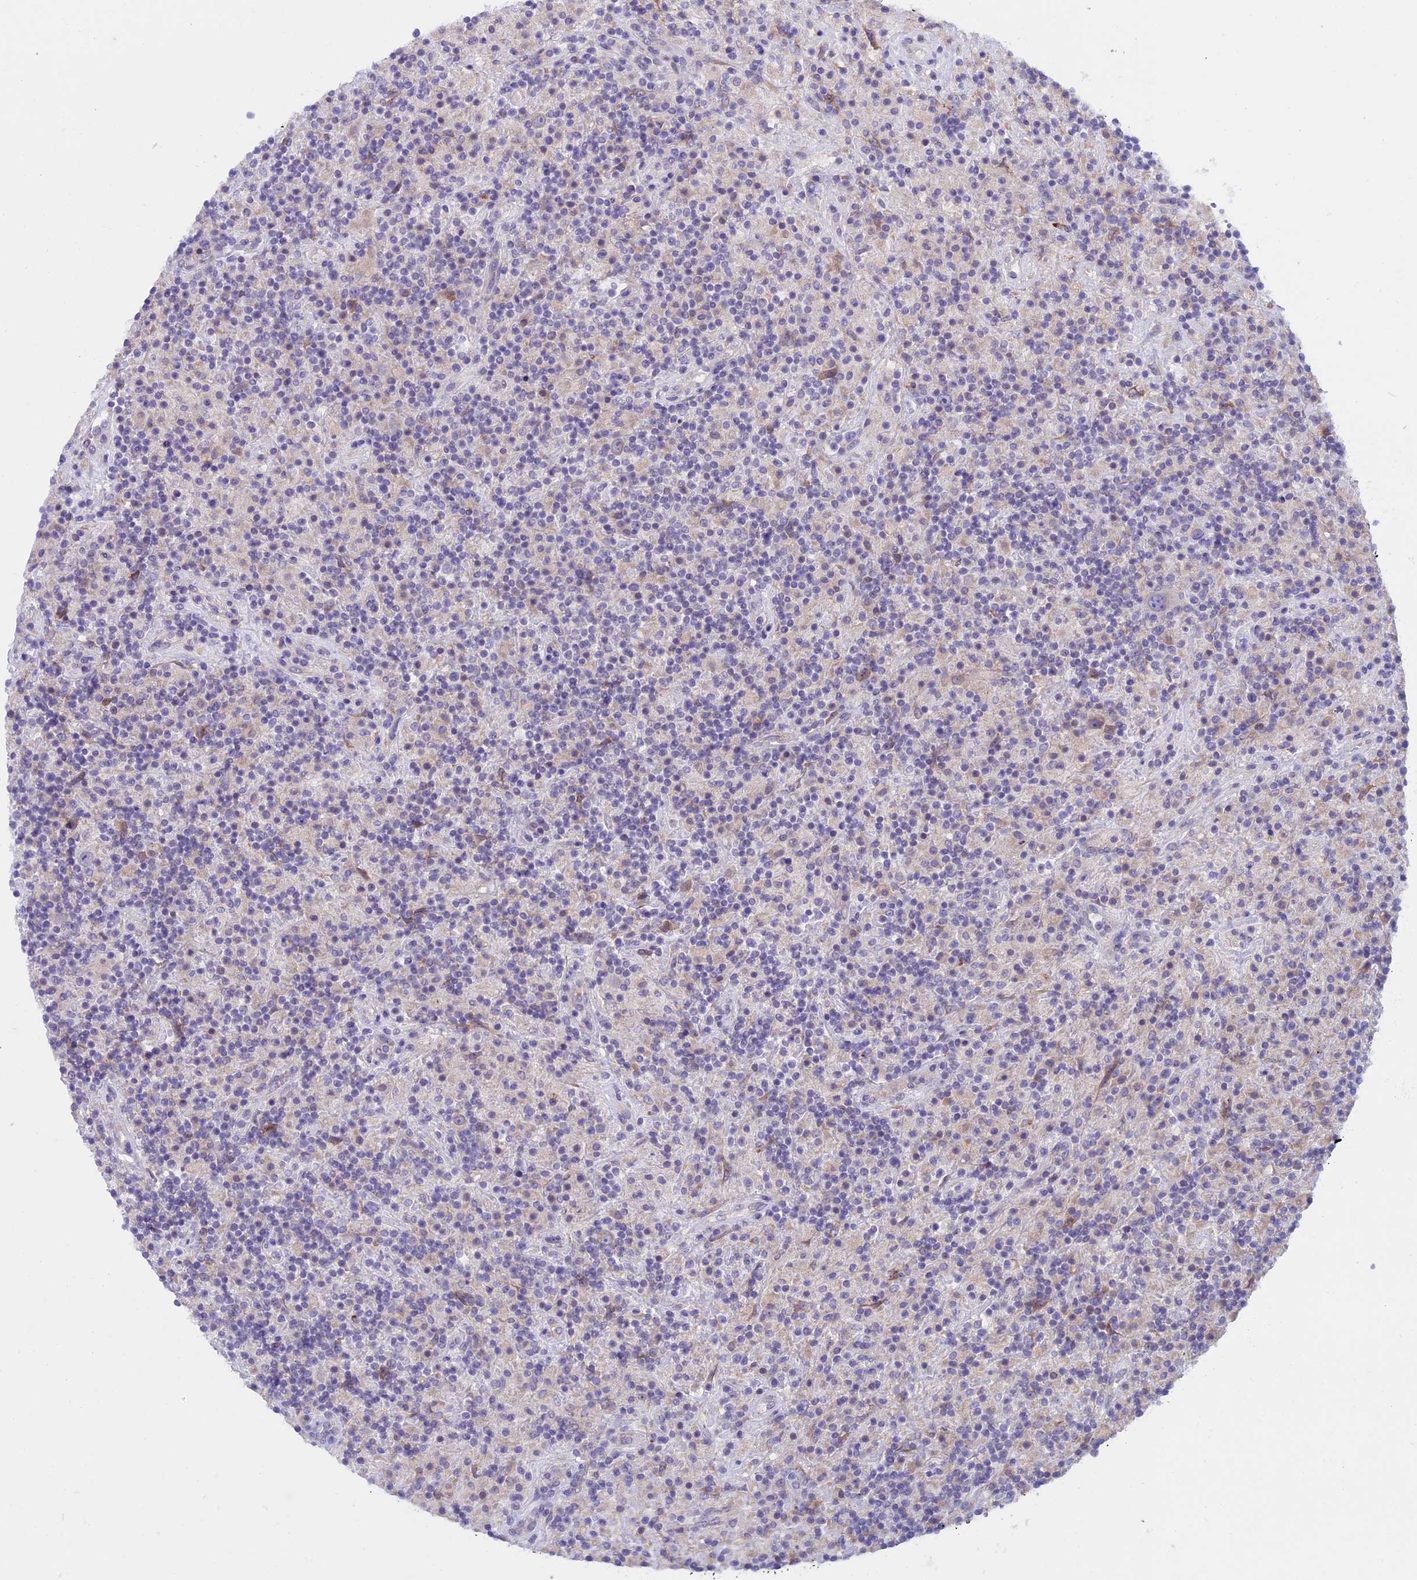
{"staining": {"intensity": "negative", "quantity": "none", "location": "none"}, "tissue": "lymphoma", "cell_type": "Tumor cells", "image_type": "cancer", "snomed": [{"axis": "morphology", "description": "Hodgkin's disease, NOS"}, {"axis": "topography", "description": "Lymph node"}], "caption": "This histopathology image is of Hodgkin's disease stained with immunohistochemistry (IHC) to label a protein in brown with the nuclei are counter-stained blue. There is no expression in tumor cells.", "gene": "DCTN5", "patient": {"sex": "male", "age": 70}}